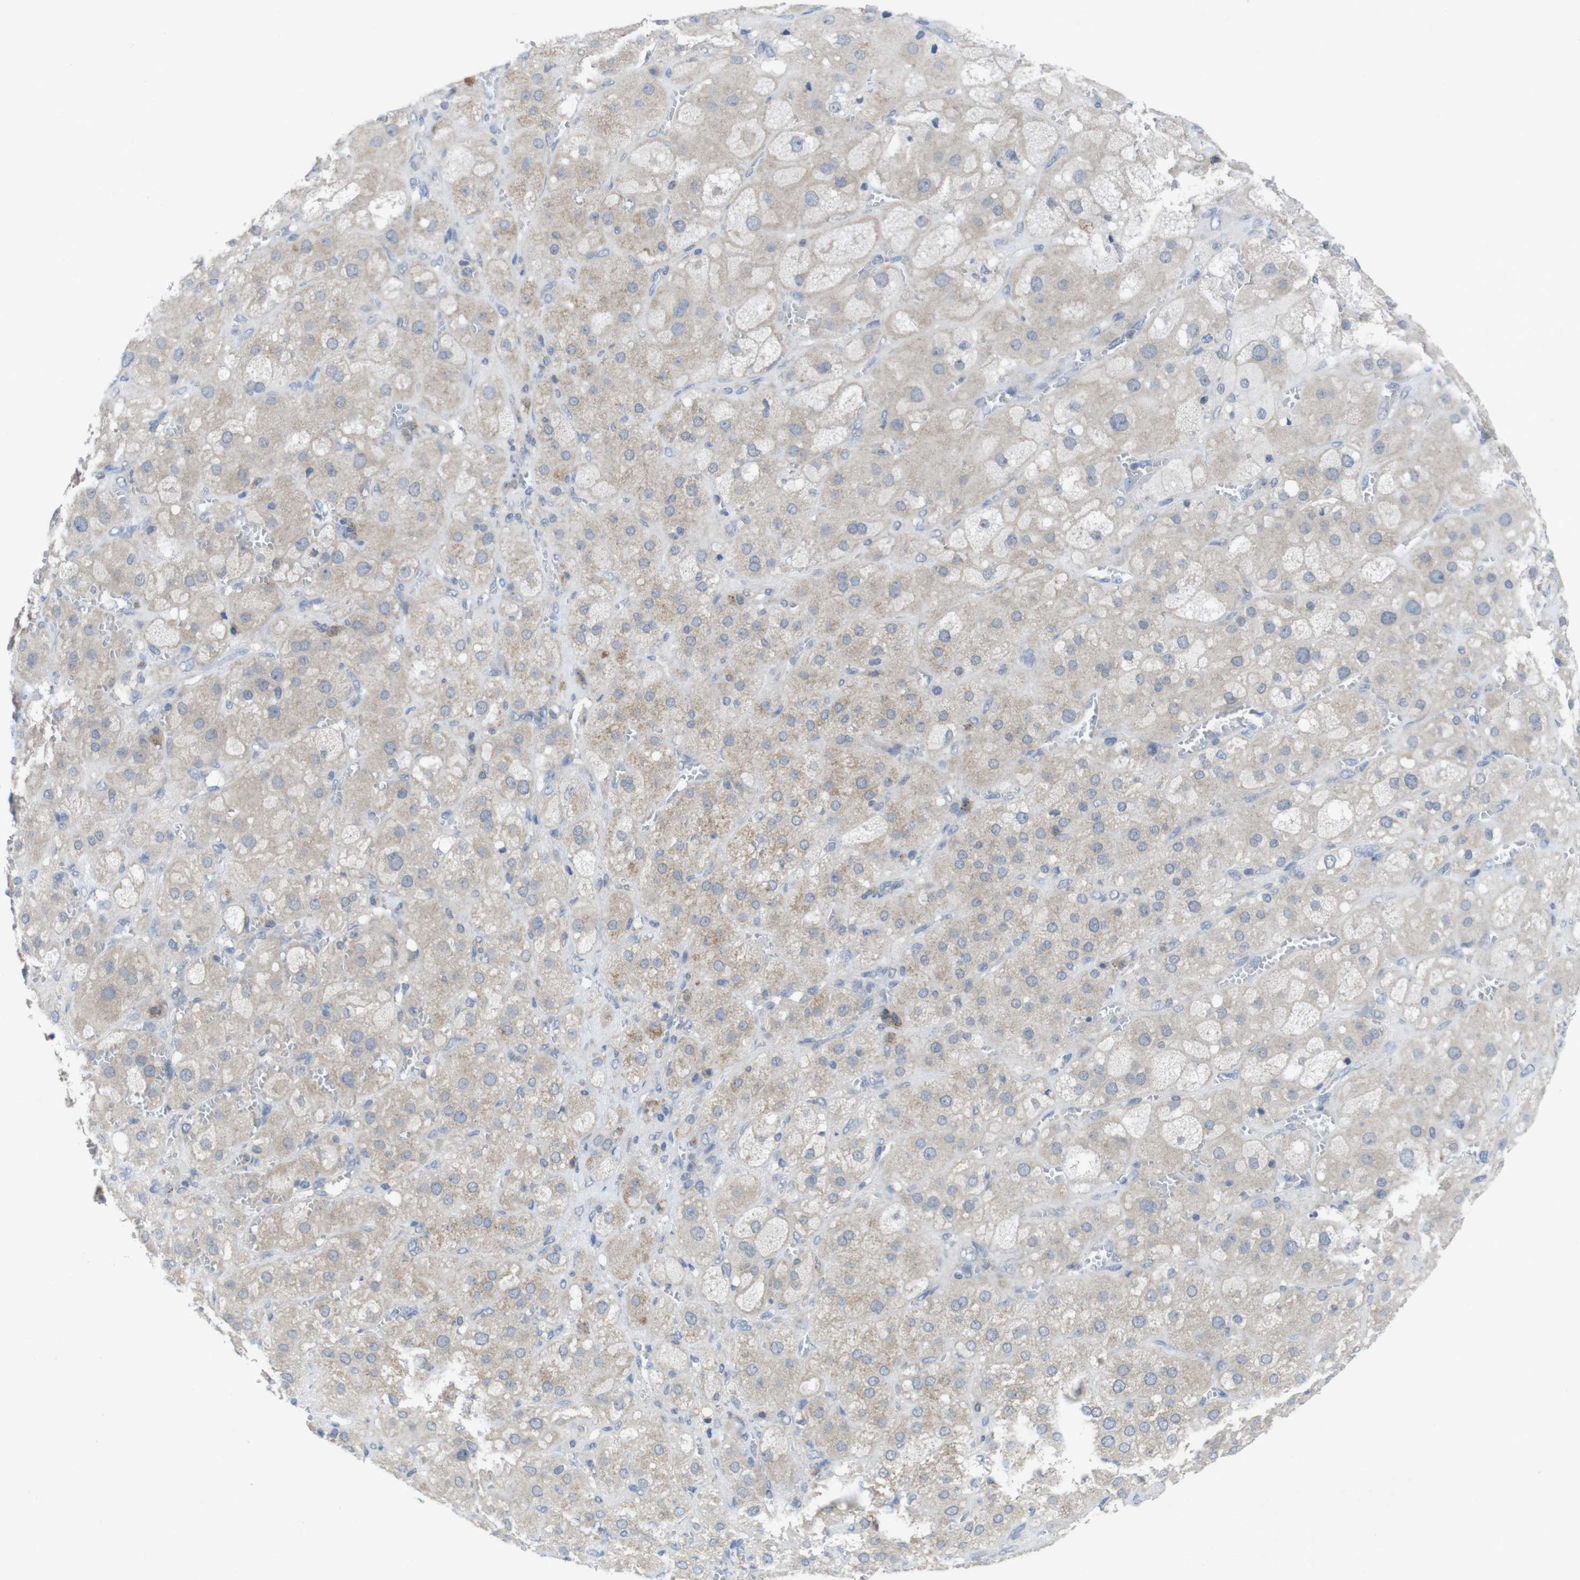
{"staining": {"intensity": "weak", "quantity": "25%-75%", "location": "cytoplasmic/membranous"}, "tissue": "adrenal gland", "cell_type": "Glandular cells", "image_type": "normal", "snomed": [{"axis": "morphology", "description": "Normal tissue, NOS"}, {"axis": "topography", "description": "Adrenal gland"}], "caption": "Protein expression analysis of benign adrenal gland exhibits weak cytoplasmic/membranous expression in approximately 25%-75% of glandular cells. (DAB IHC with brightfield microscopy, high magnification).", "gene": "SLAMF7", "patient": {"sex": "female", "age": 47}}